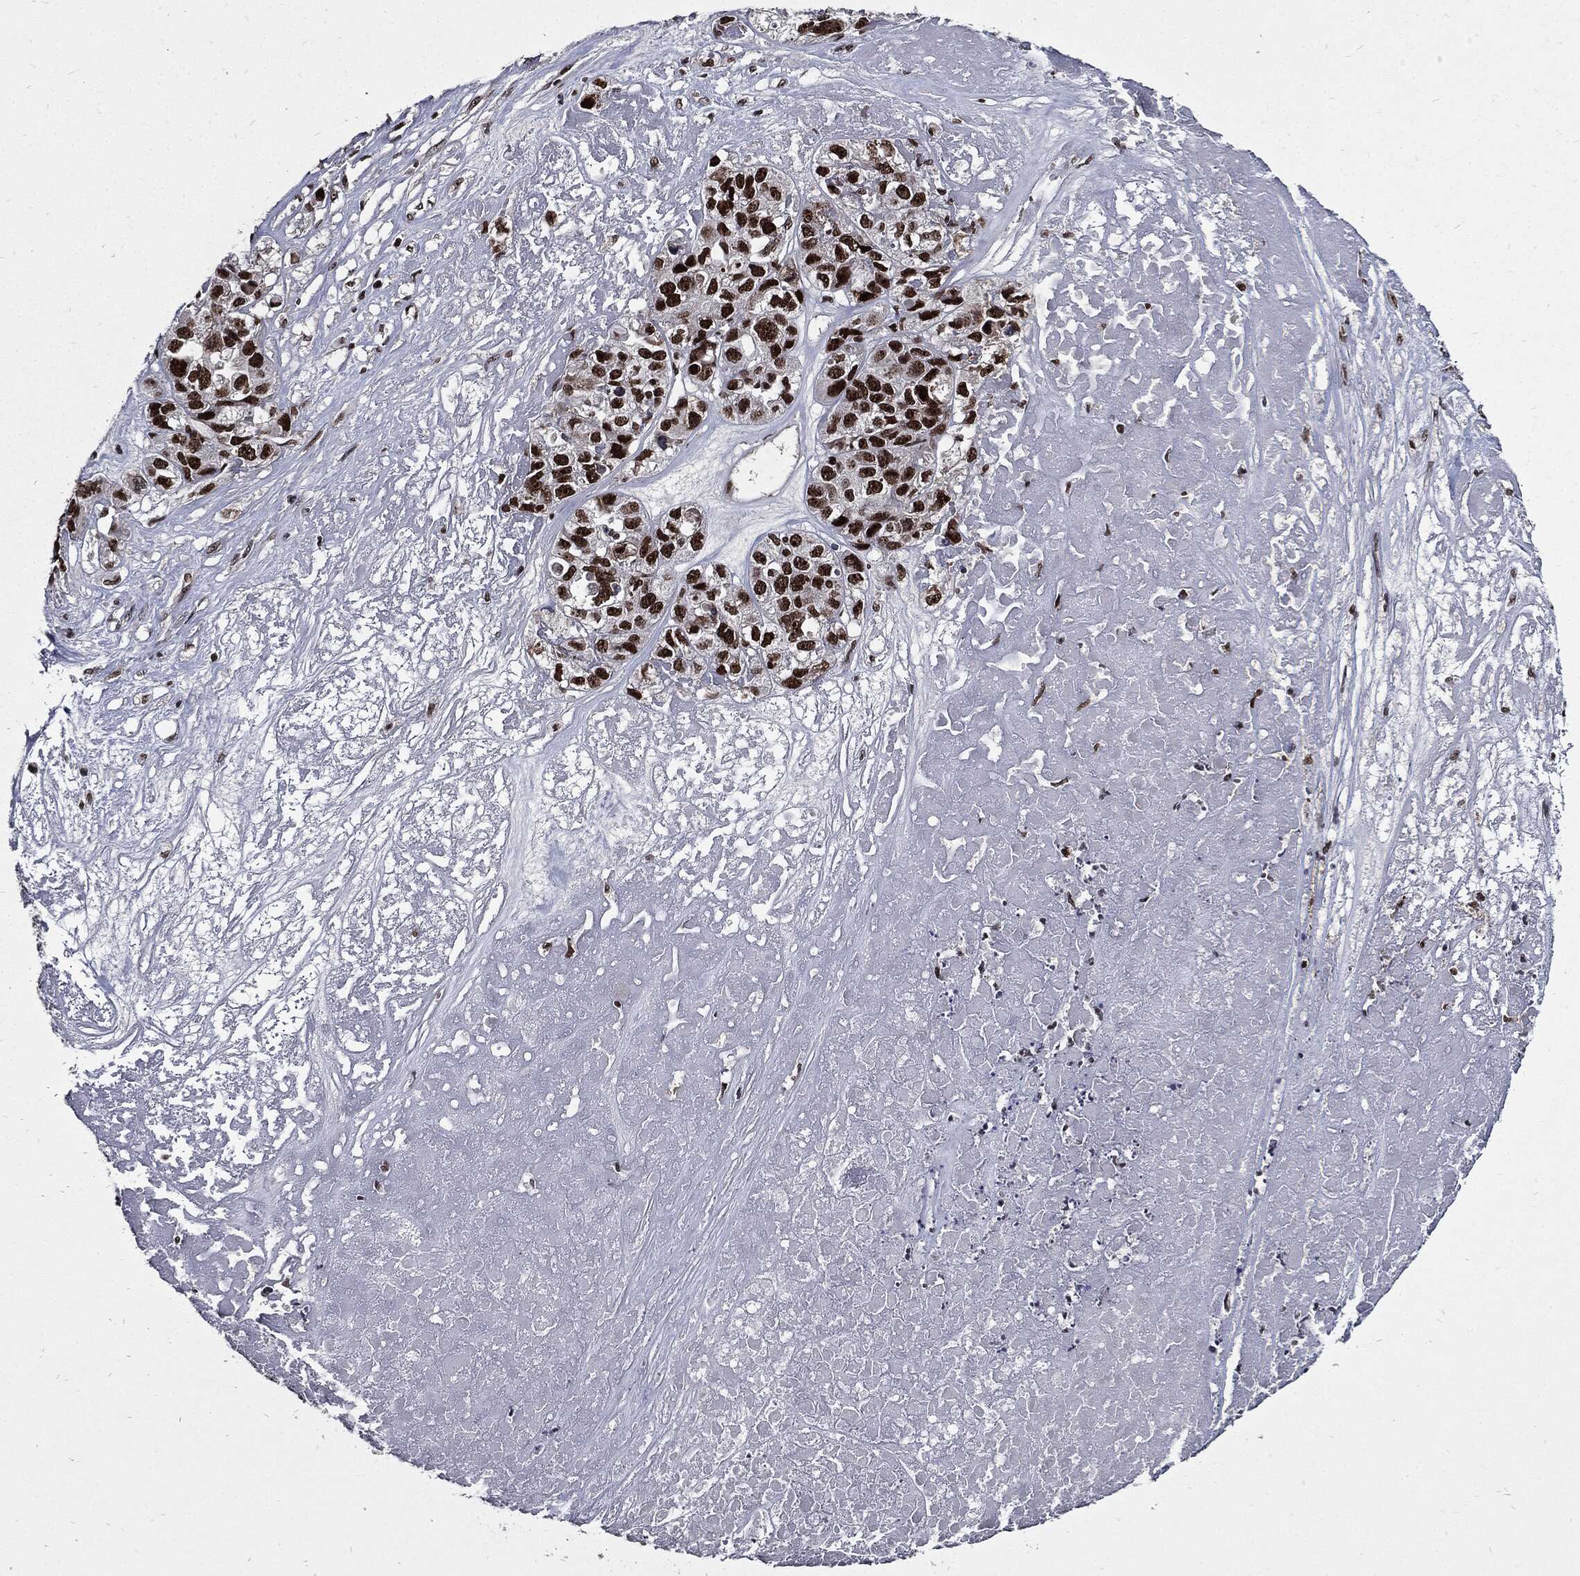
{"staining": {"intensity": "strong", "quantity": ">75%", "location": "nuclear"}, "tissue": "ovarian cancer", "cell_type": "Tumor cells", "image_type": "cancer", "snomed": [{"axis": "morphology", "description": "Cystadenocarcinoma, serous, NOS"}, {"axis": "topography", "description": "Ovary"}], "caption": "Immunohistochemistry image of neoplastic tissue: human ovarian serous cystadenocarcinoma stained using immunohistochemistry (IHC) exhibits high levels of strong protein expression localized specifically in the nuclear of tumor cells, appearing as a nuclear brown color.", "gene": "ZFP91", "patient": {"sex": "female", "age": 87}}